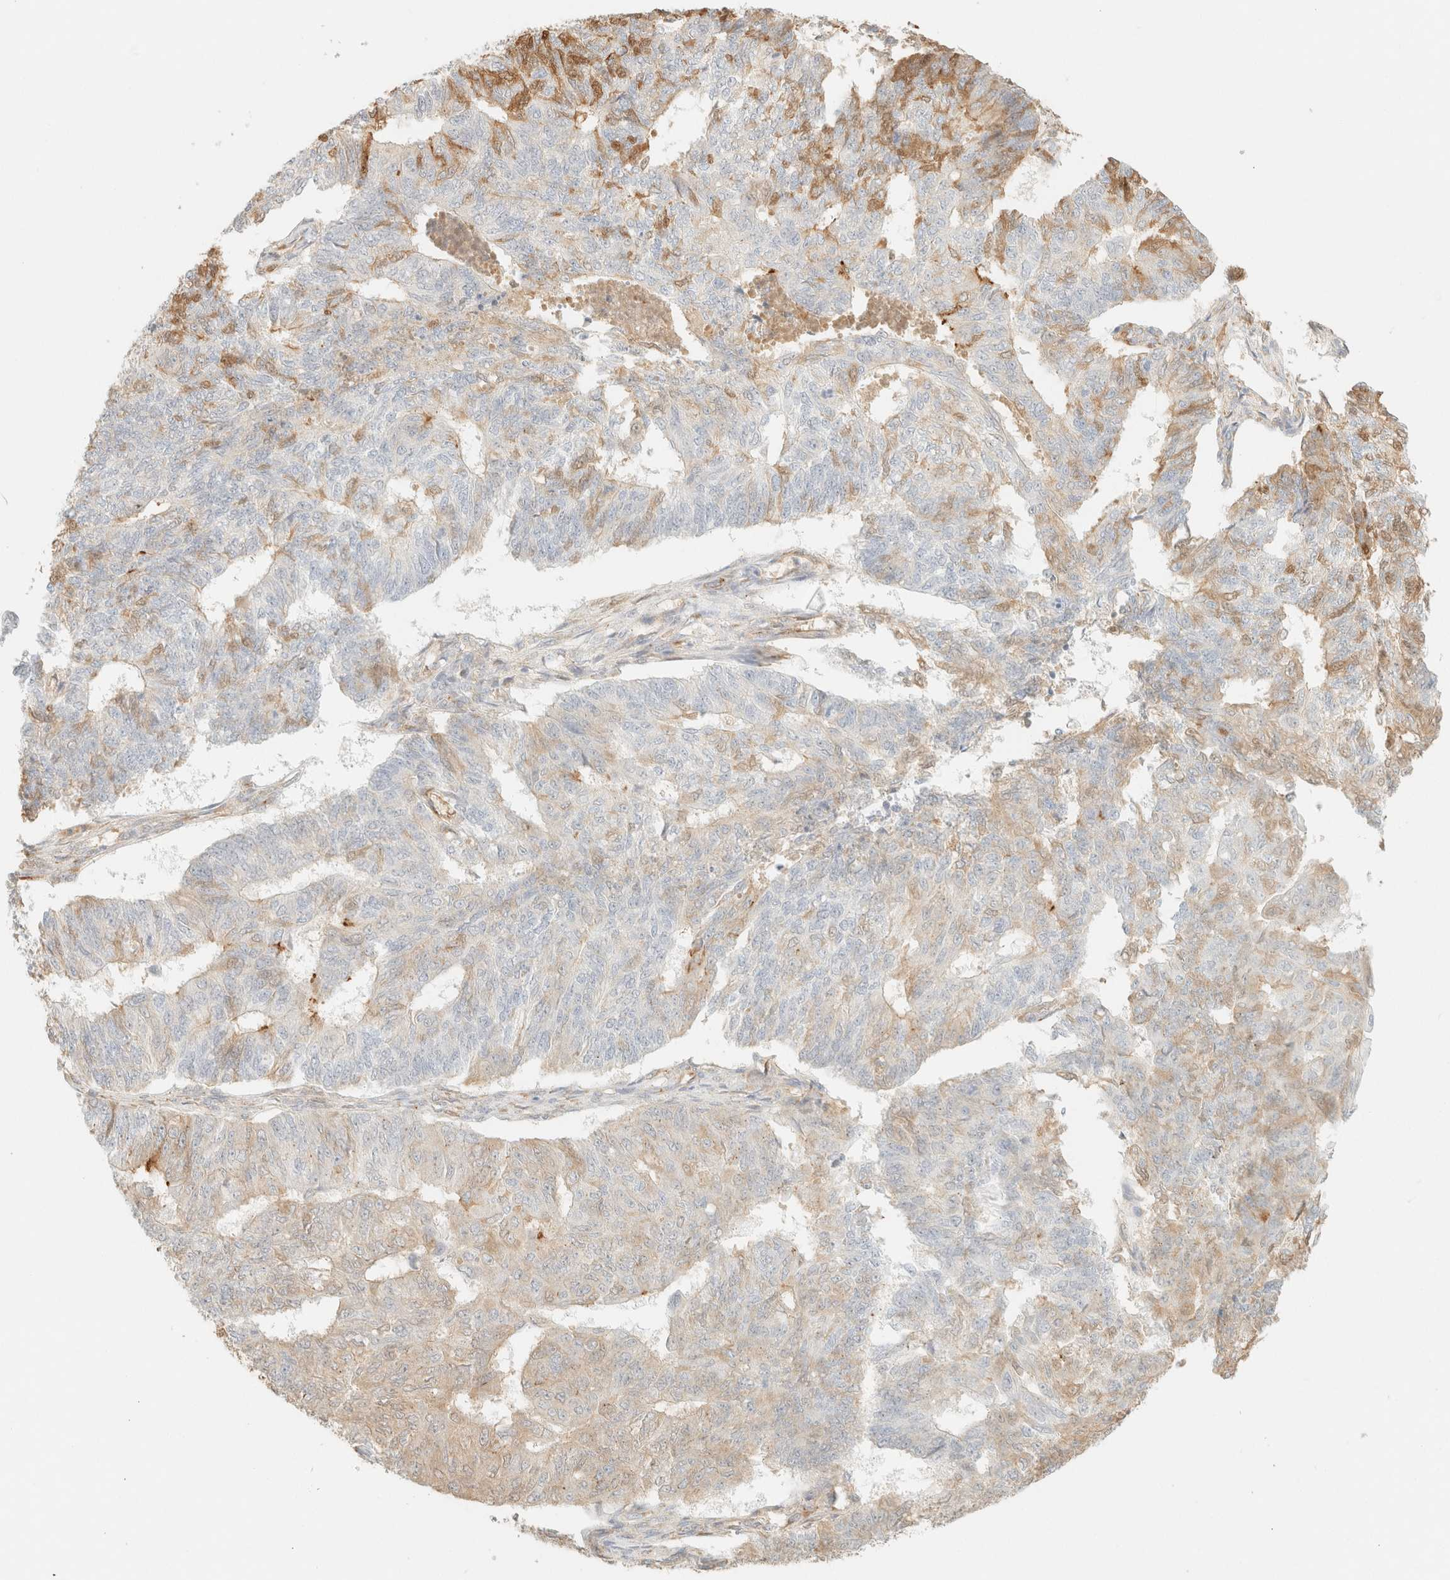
{"staining": {"intensity": "moderate", "quantity": "<25%", "location": "cytoplasmic/membranous"}, "tissue": "endometrial cancer", "cell_type": "Tumor cells", "image_type": "cancer", "snomed": [{"axis": "morphology", "description": "Adenocarcinoma, NOS"}, {"axis": "topography", "description": "Endometrium"}], "caption": "Adenocarcinoma (endometrial) stained for a protein (brown) displays moderate cytoplasmic/membranous positive staining in approximately <25% of tumor cells.", "gene": "SPARCL1", "patient": {"sex": "female", "age": 32}}